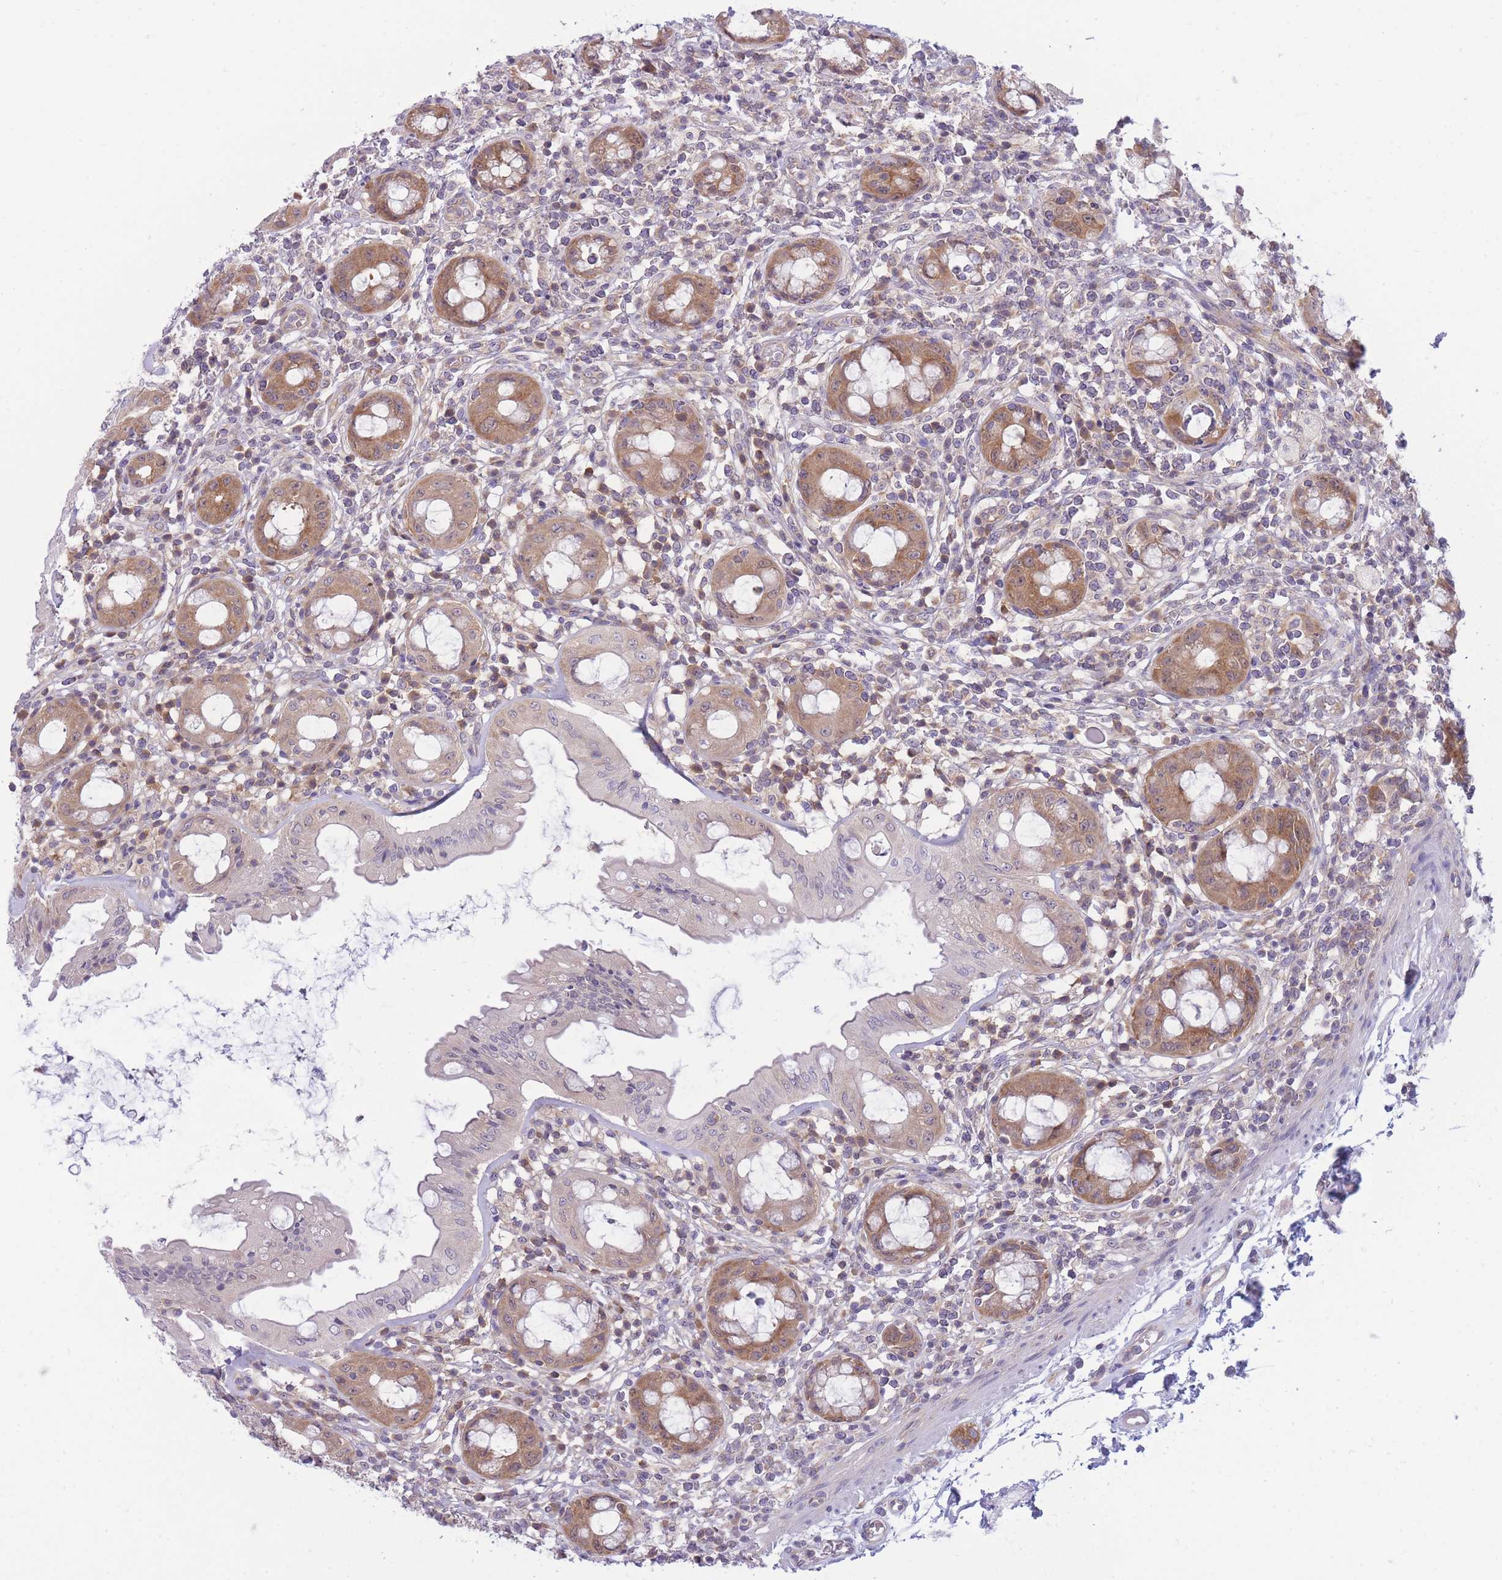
{"staining": {"intensity": "moderate", "quantity": ">75%", "location": "cytoplasmic/membranous"}, "tissue": "rectum", "cell_type": "Glandular cells", "image_type": "normal", "snomed": [{"axis": "morphology", "description": "Normal tissue, NOS"}, {"axis": "topography", "description": "Rectum"}], "caption": "A brown stain shows moderate cytoplasmic/membranous positivity of a protein in glandular cells of benign human rectum.", "gene": "PFDN6", "patient": {"sex": "female", "age": 57}}